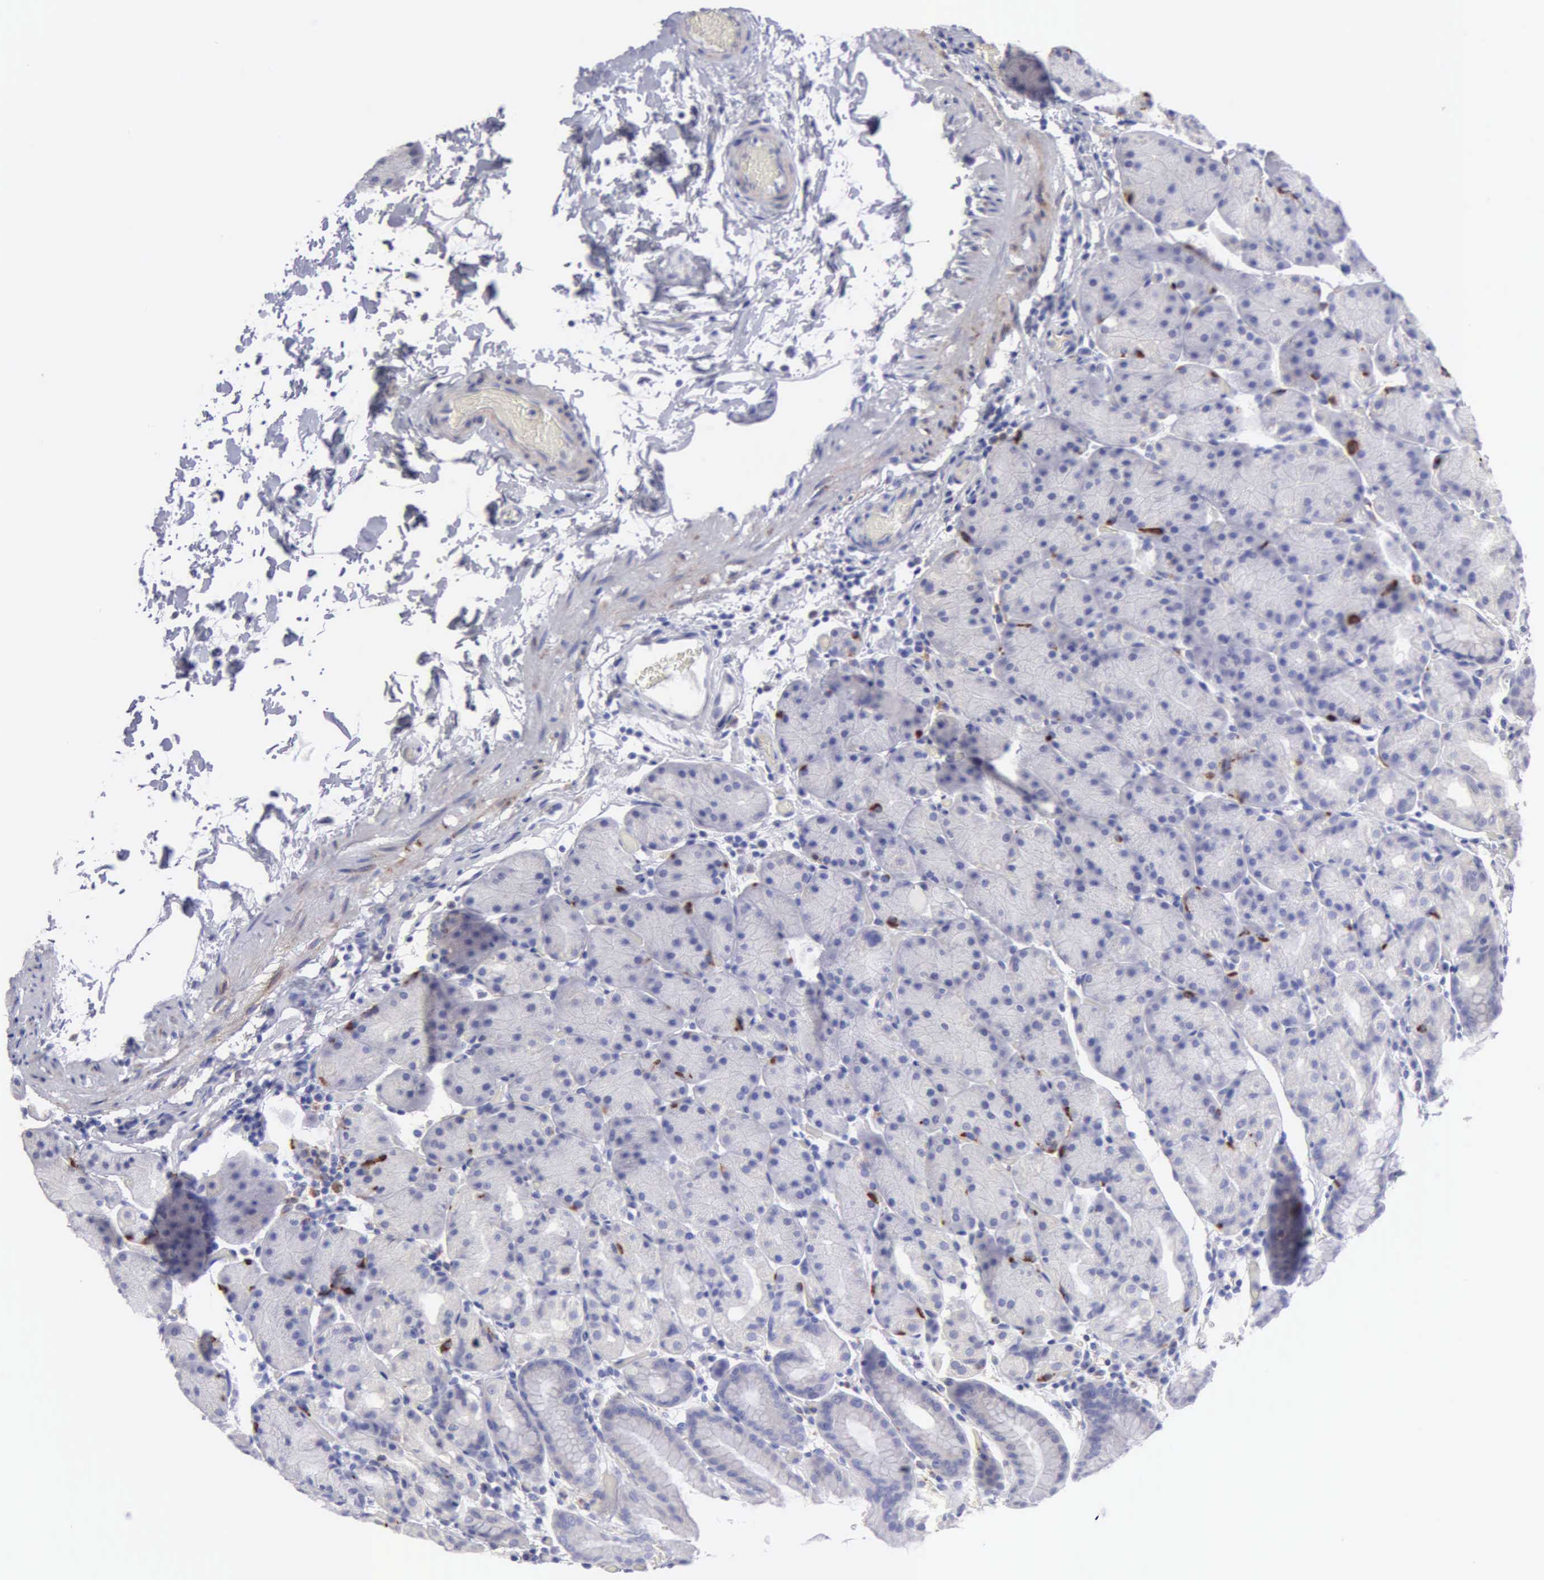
{"staining": {"intensity": "negative", "quantity": "none", "location": "none"}, "tissue": "stomach", "cell_type": "Glandular cells", "image_type": "normal", "snomed": [{"axis": "morphology", "description": "Normal tissue, NOS"}, {"axis": "topography", "description": "Stomach, upper"}], "caption": "Human stomach stained for a protein using immunohistochemistry shows no positivity in glandular cells.", "gene": "TYRP1", "patient": {"sex": "male", "age": 47}}